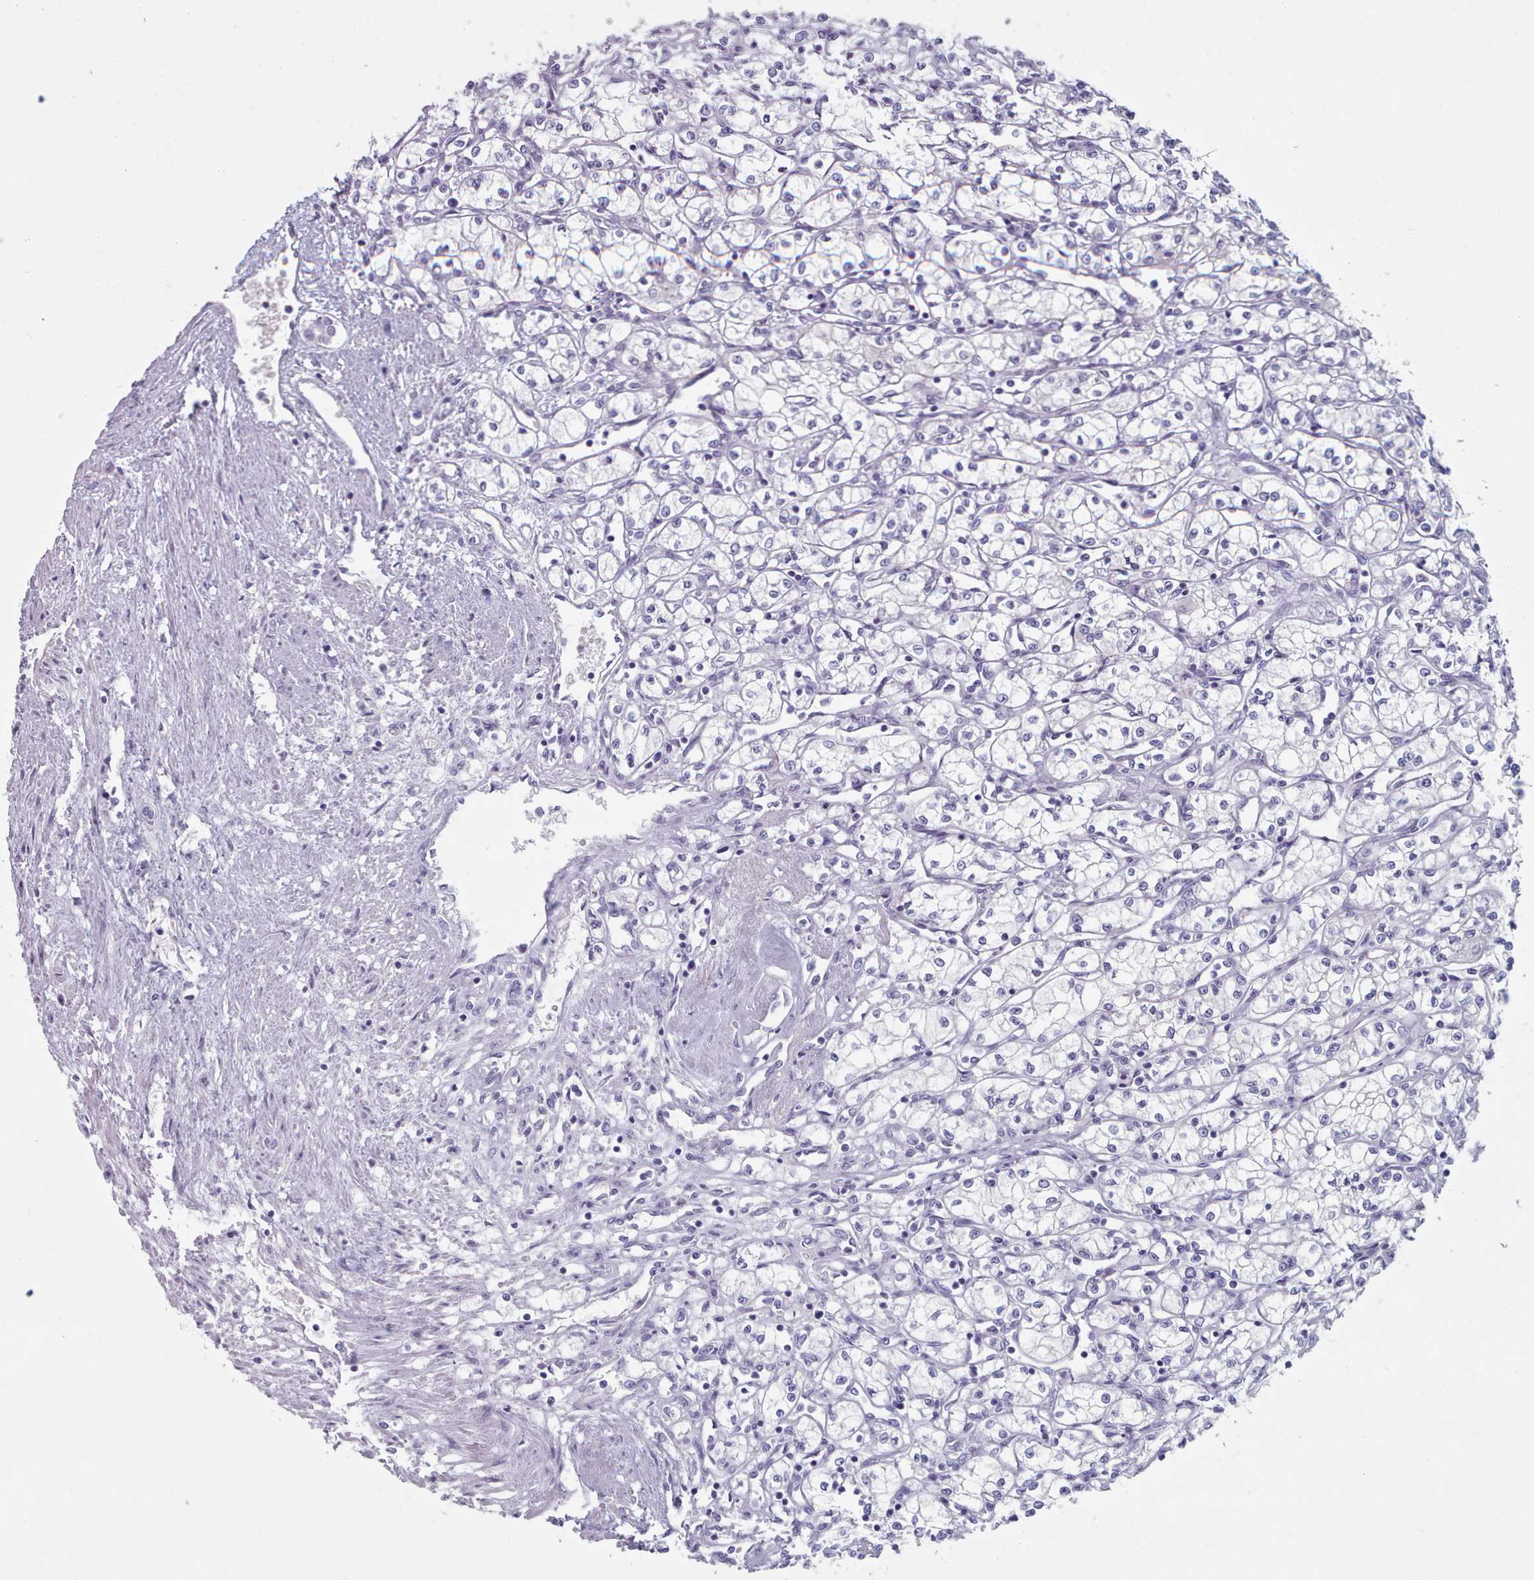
{"staining": {"intensity": "negative", "quantity": "none", "location": "none"}, "tissue": "renal cancer", "cell_type": "Tumor cells", "image_type": "cancer", "snomed": [{"axis": "morphology", "description": "Adenocarcinoma, NOS"}, {"axis": "topography", "description": "Kidney"}], "caption": "Tumor cells are negative for brown protein staining in renal cancer (adenocarcinoma).", "gene": "HAO1", "patient": {"sex": "male", "age": 59}}